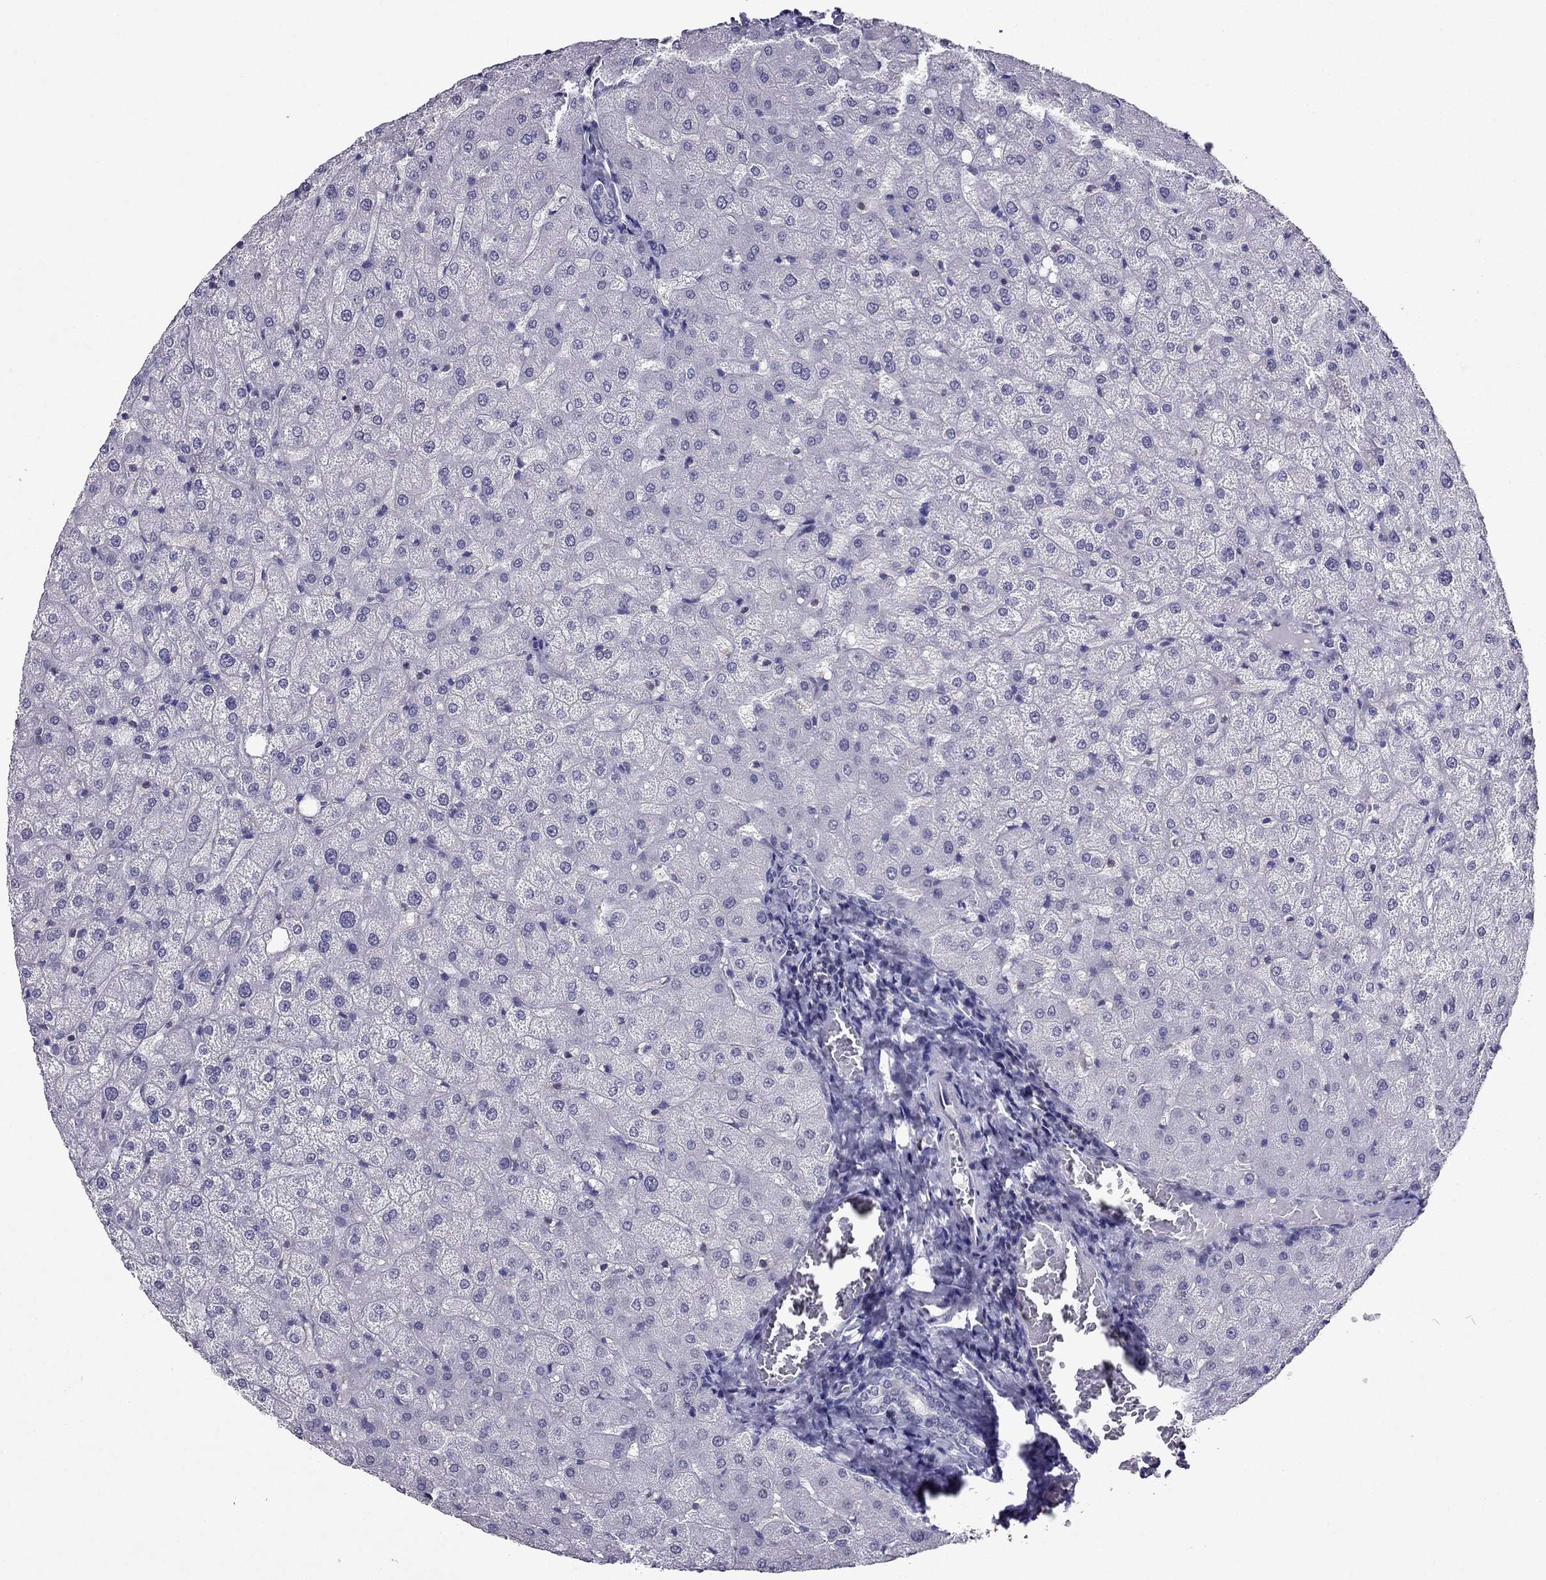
{"staining": {"intensity": "negative", "quantity": "none", "location": "none"}, "tissue": "liver", "cell_type": "Cholangiocytes", "image_type": "normal", "snomed": [{"axis": "morphology", "description": "Normal tissue, NOS"}, {"axis": "topography", "description": "Liver"}], "caption": "The micrograph reveals no staining of cholangiocytes in normal liver. Nuclei are stained in blue.", "gene": "AAK1", "patient": {"sex": "female", "age": 50}}